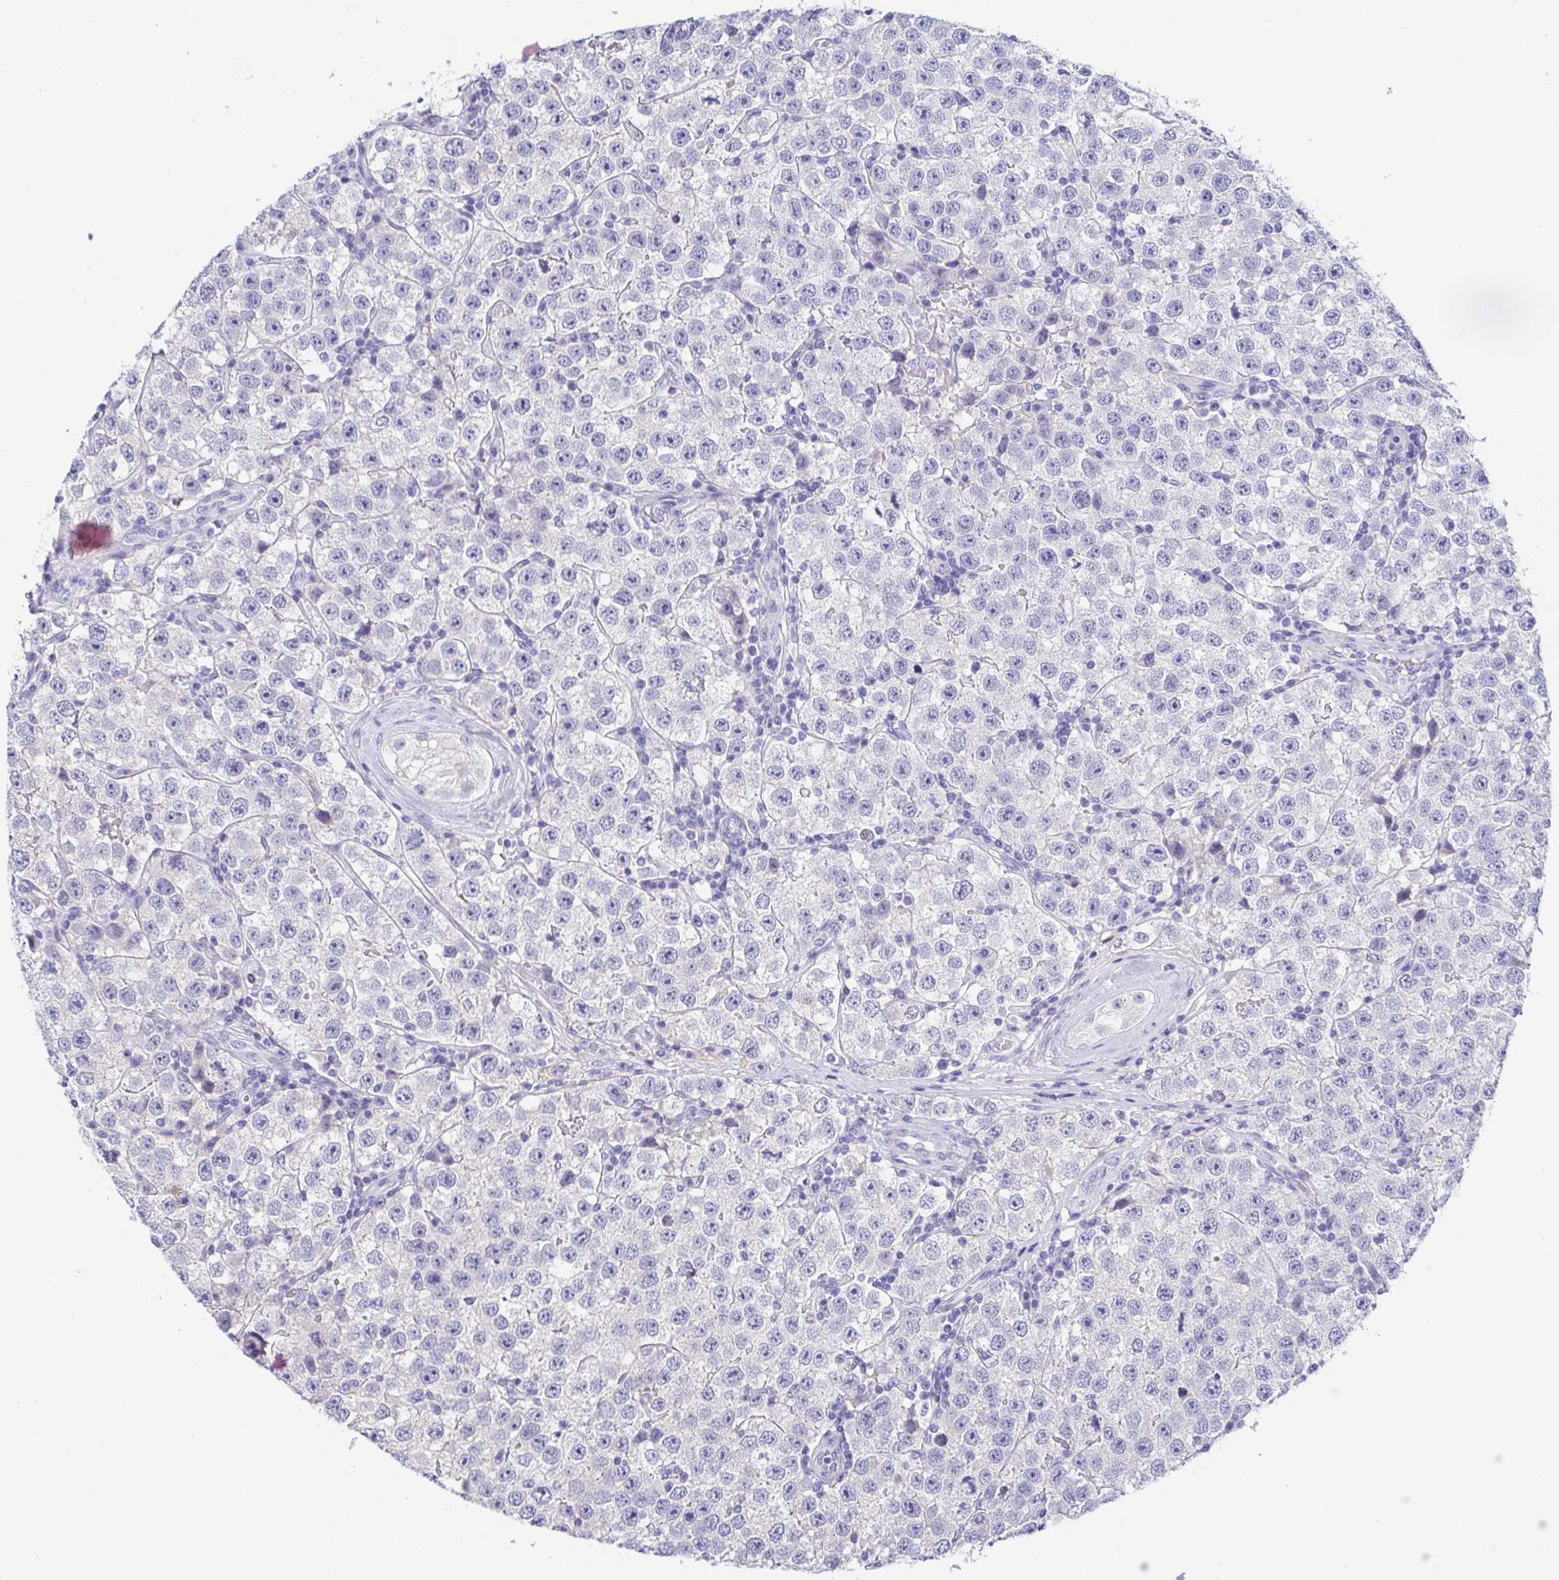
{"staining": {"intensity": "negative", "quantity": "none", "location": "none"}, "tissue": "testis cancer", "cell_type": "Tumor cells", "image_type": "cancer", "snomed": [{"axis": "morphology", "description": "Seminoma, NOS"}, {"axis": "topography", "description": "Testis"}], "caption": "IHC of human testis cancer reveals no staining in tumor cells. The staining is performed using DAB brown chromogen with nuclei counter-stained in using hematoxylin.", "gene": "TREH", "patient": {"sex": "male", "age": 34}}